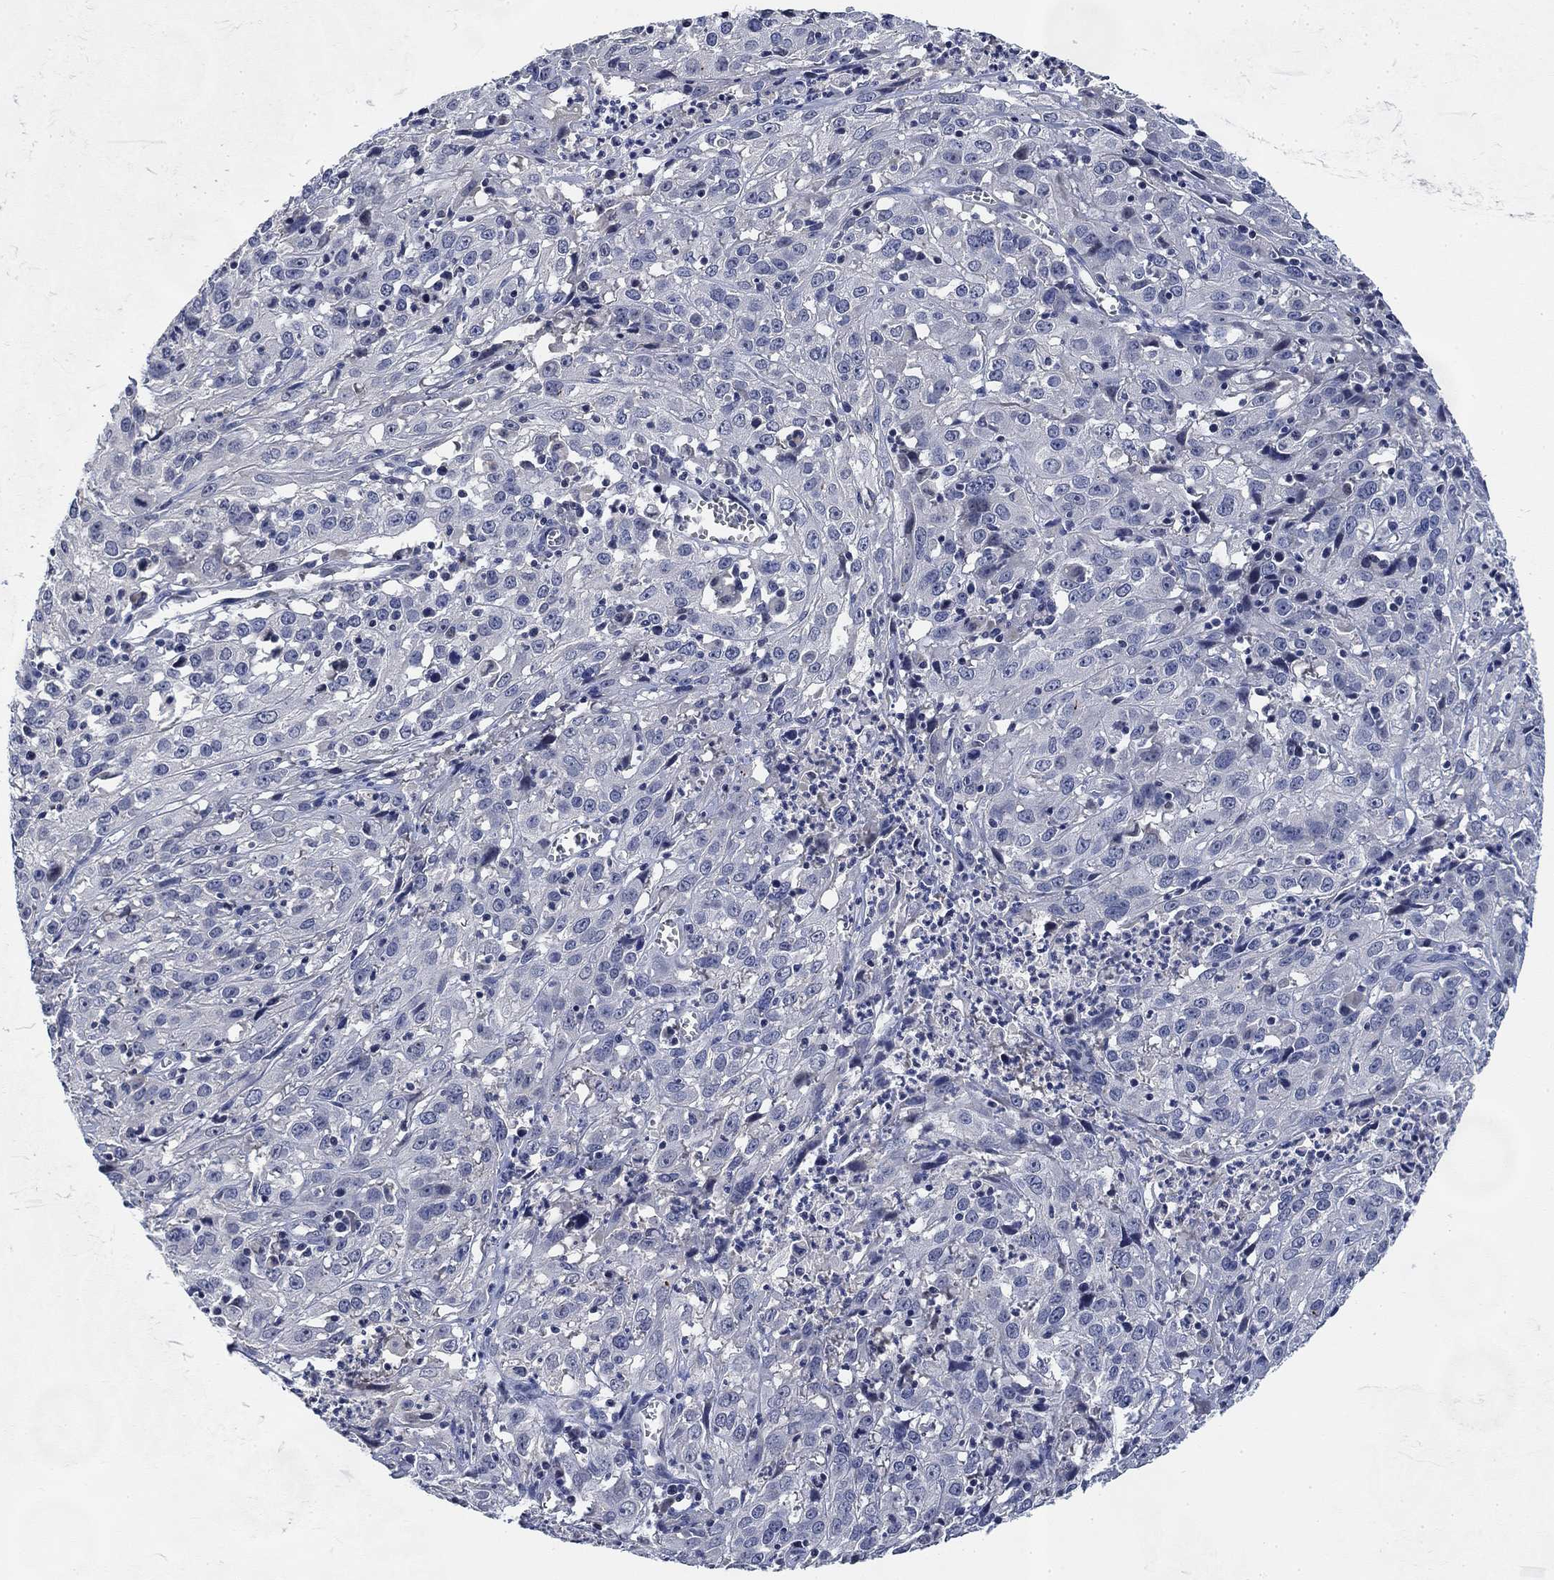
{"staining": {"intensity": "negative", "quantity": "none", "location": "none"}, "tissue": "cervical cancer", "cell_type": "Tumor cells", "image_type": "cancer", "snomed": [{"axis": "morphology", "description": "Squamous cell carcinoma, NOS"}, {"axis": "topography", "description": "Cervix"}], "caption": "There is no significant expression in tumor cells of squamous cell carcinoma (cervical).", "gene": "DAZL", "patient": {"sex": "female", "age": 32}}